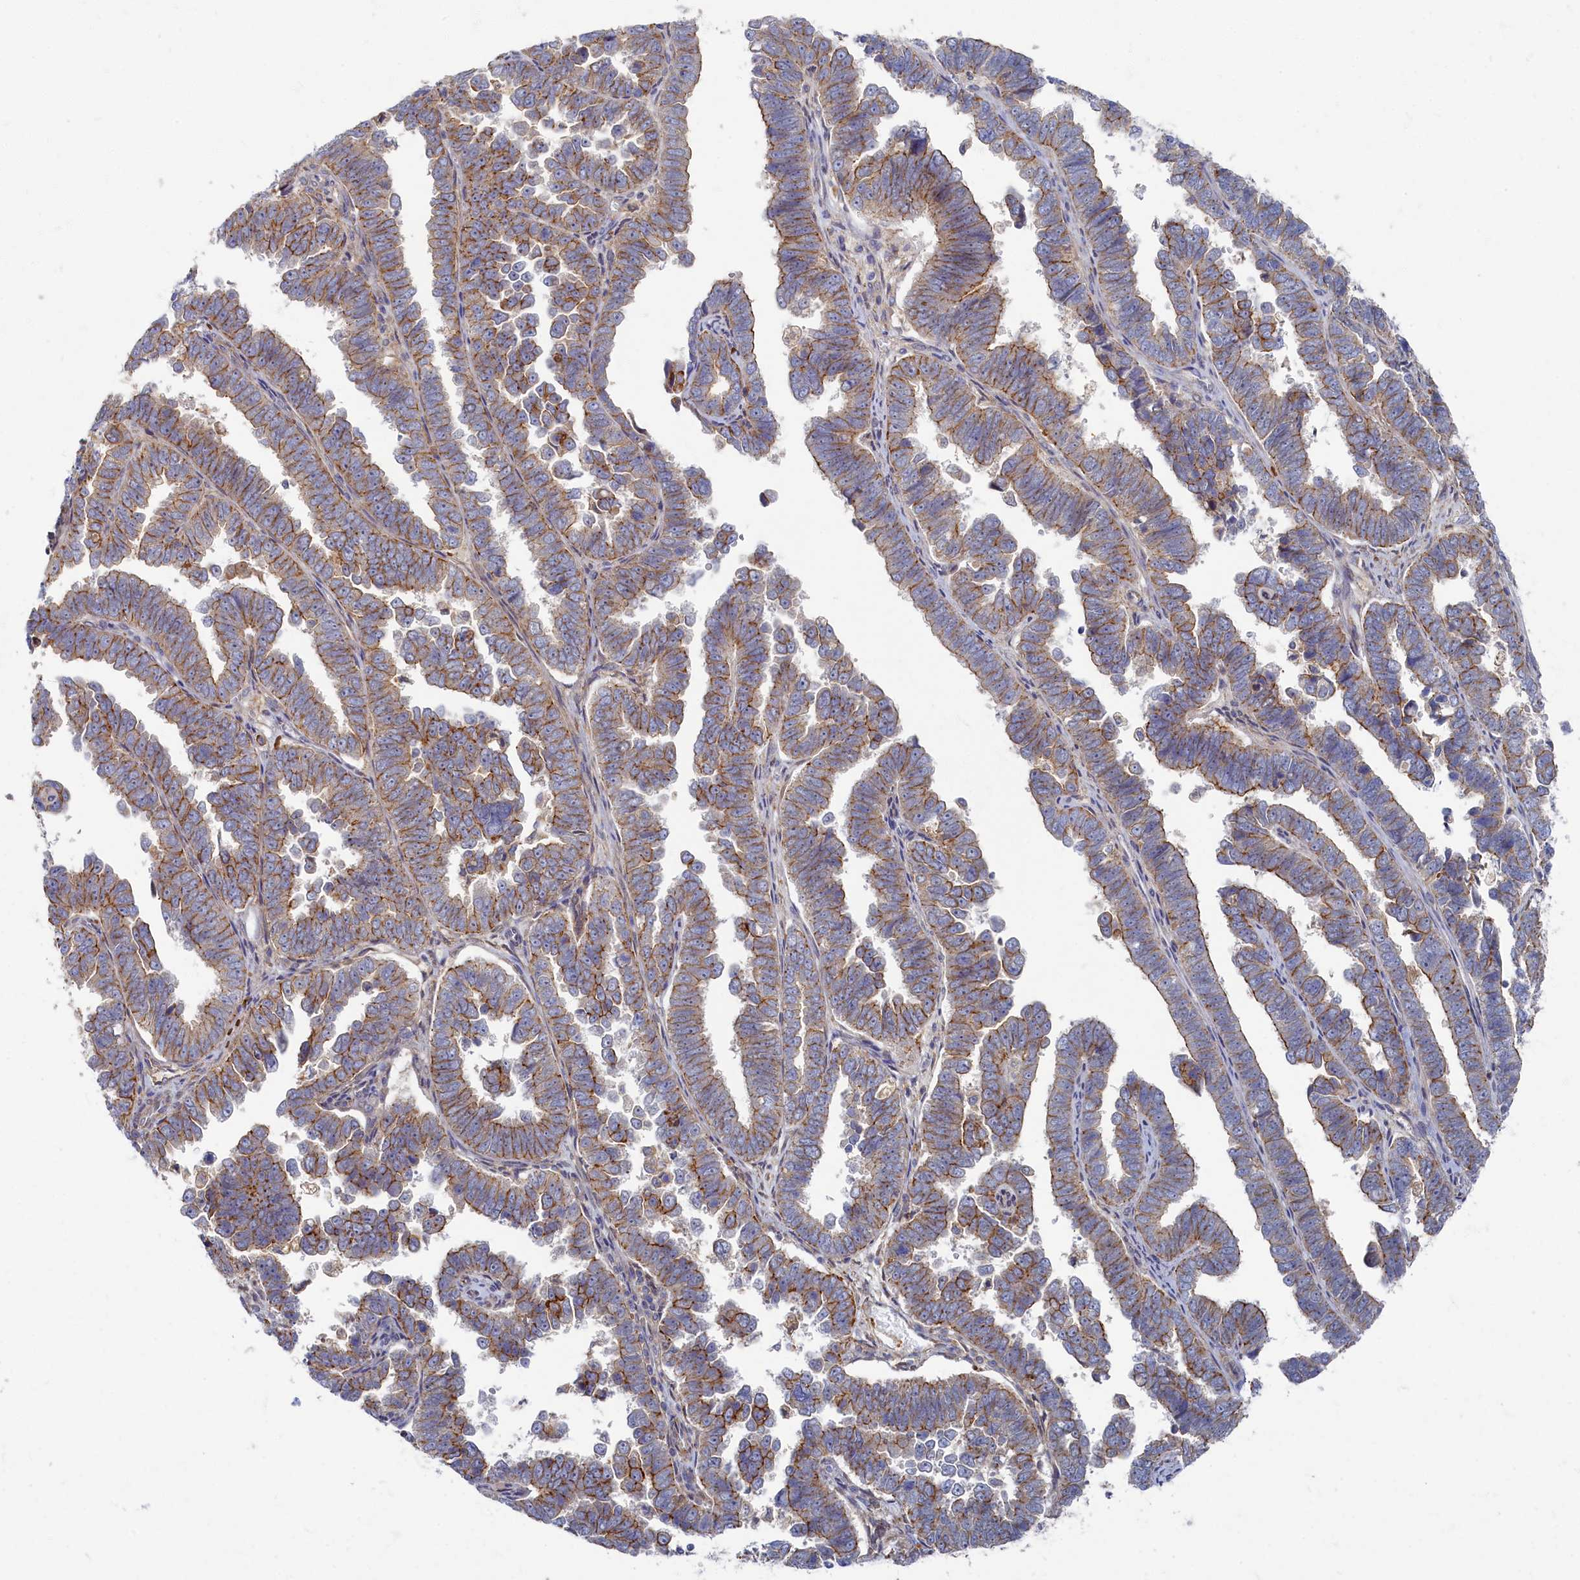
{"staining": {"intensity": "moderate", "quantity": ">75%", "location": "cytoplasmic/membranous"}, "tissue": "endometrial cancer", "cell_type": "Tumor cells", "image_type": "cancer", "snomed": [{"axis": "morphology", "description": "Adenocarcinoma, NOS"}, {"axis": "topography", "description": "Endometrium"}], "caption": "Brown immunohistochemical staining in endometrial cancer (adenocarcinoma) displays moderate cytoplasmic/membranous positivity in approximately >75% of tumor cells.", "gene": "PSMG2", "patient": {"sex": "female", "age": 75}}